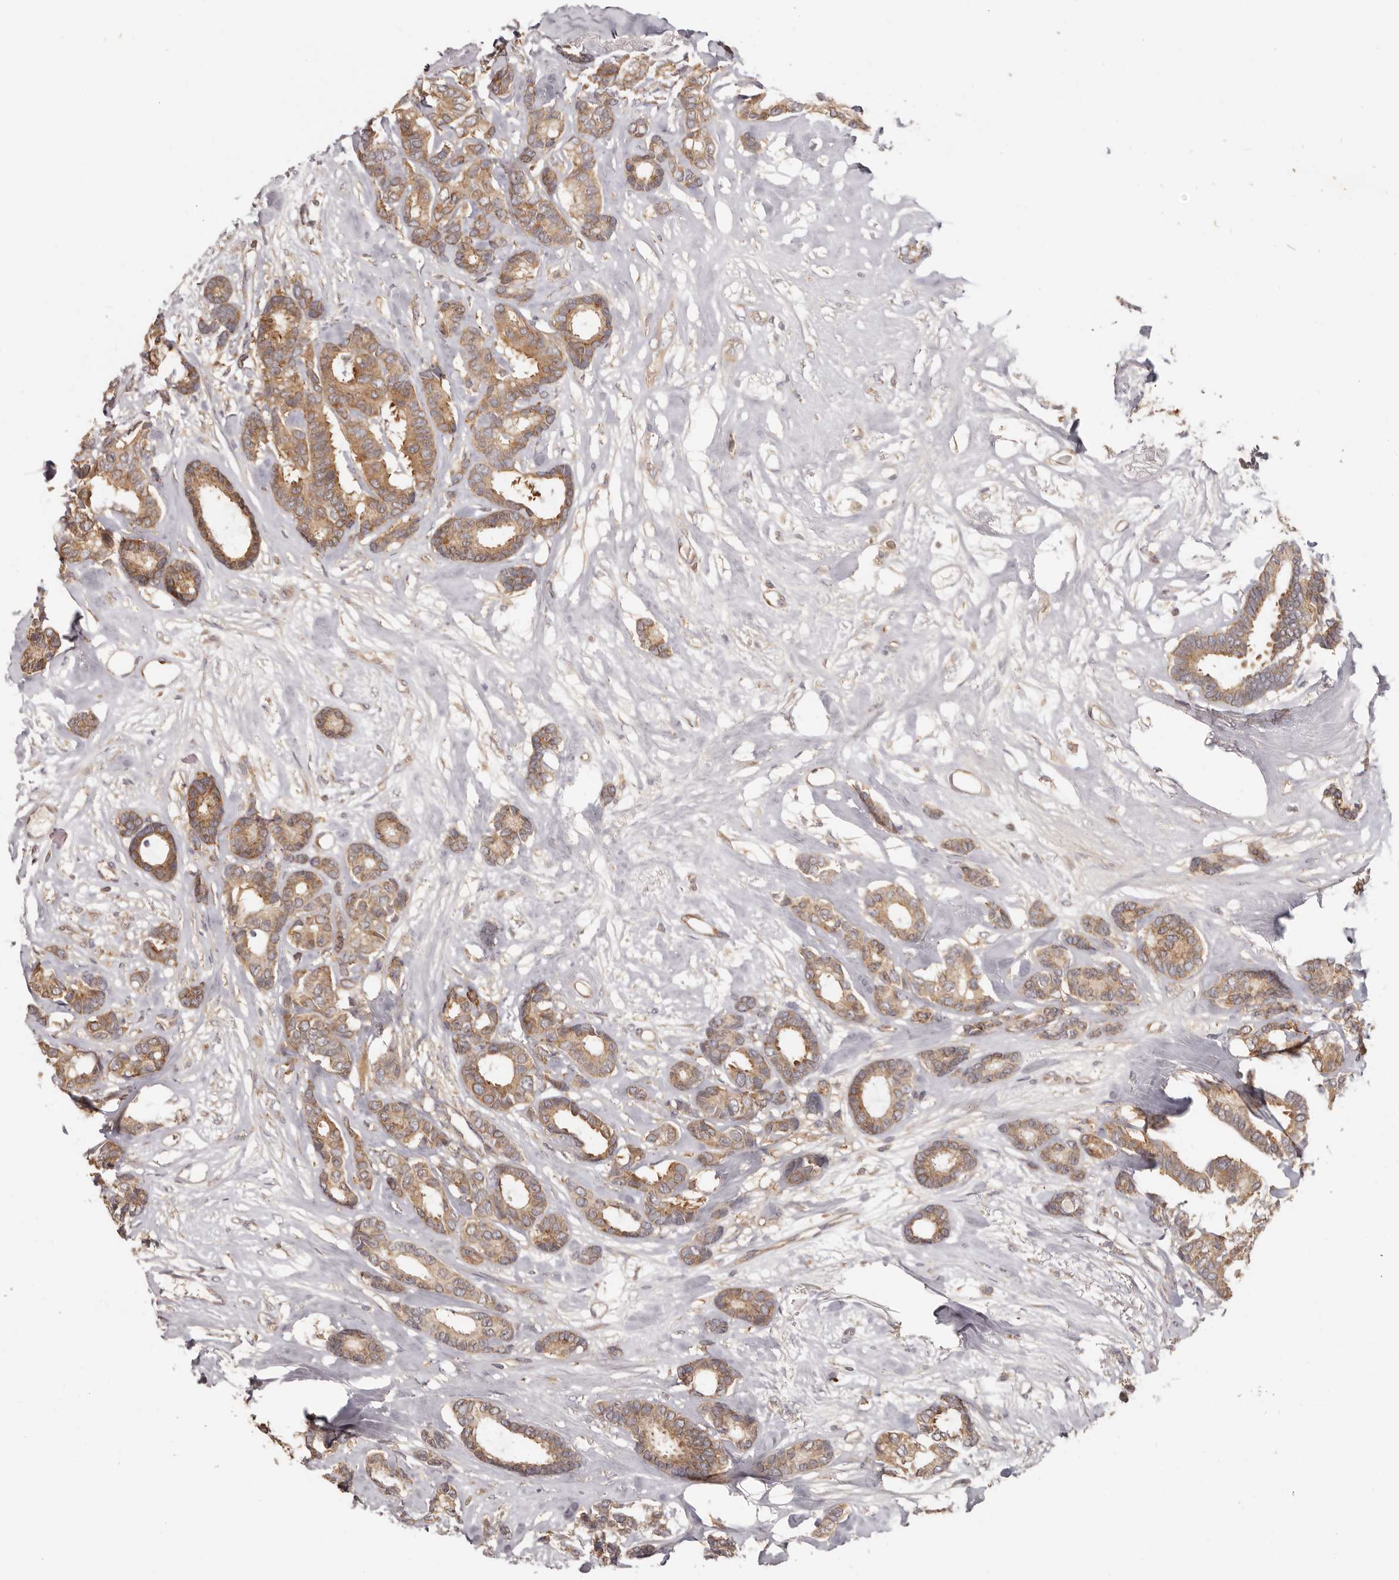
{"staining": {"intensity": "moderate", "quantity": ">75%", "location": "cytoplasmic/membranous"}, "tissue": "breast cancer", "cell_type": "Tumor cells", "image_type": "cancer", "snomed": [{"axis": "morphology", "description": "Duct carcinoma"}, {"axis": "topography", "description": "Breast"}], "caption": "Protein staining of breast cancer tissue displays moderate cytoplasmic/membranous positivity in approximately >75% of tumor cells. (Brightfield microscopy of DAB IHC at high magnification).", "gene": "EEF1E1", "patient": {"sex": "female", "age": 87}}